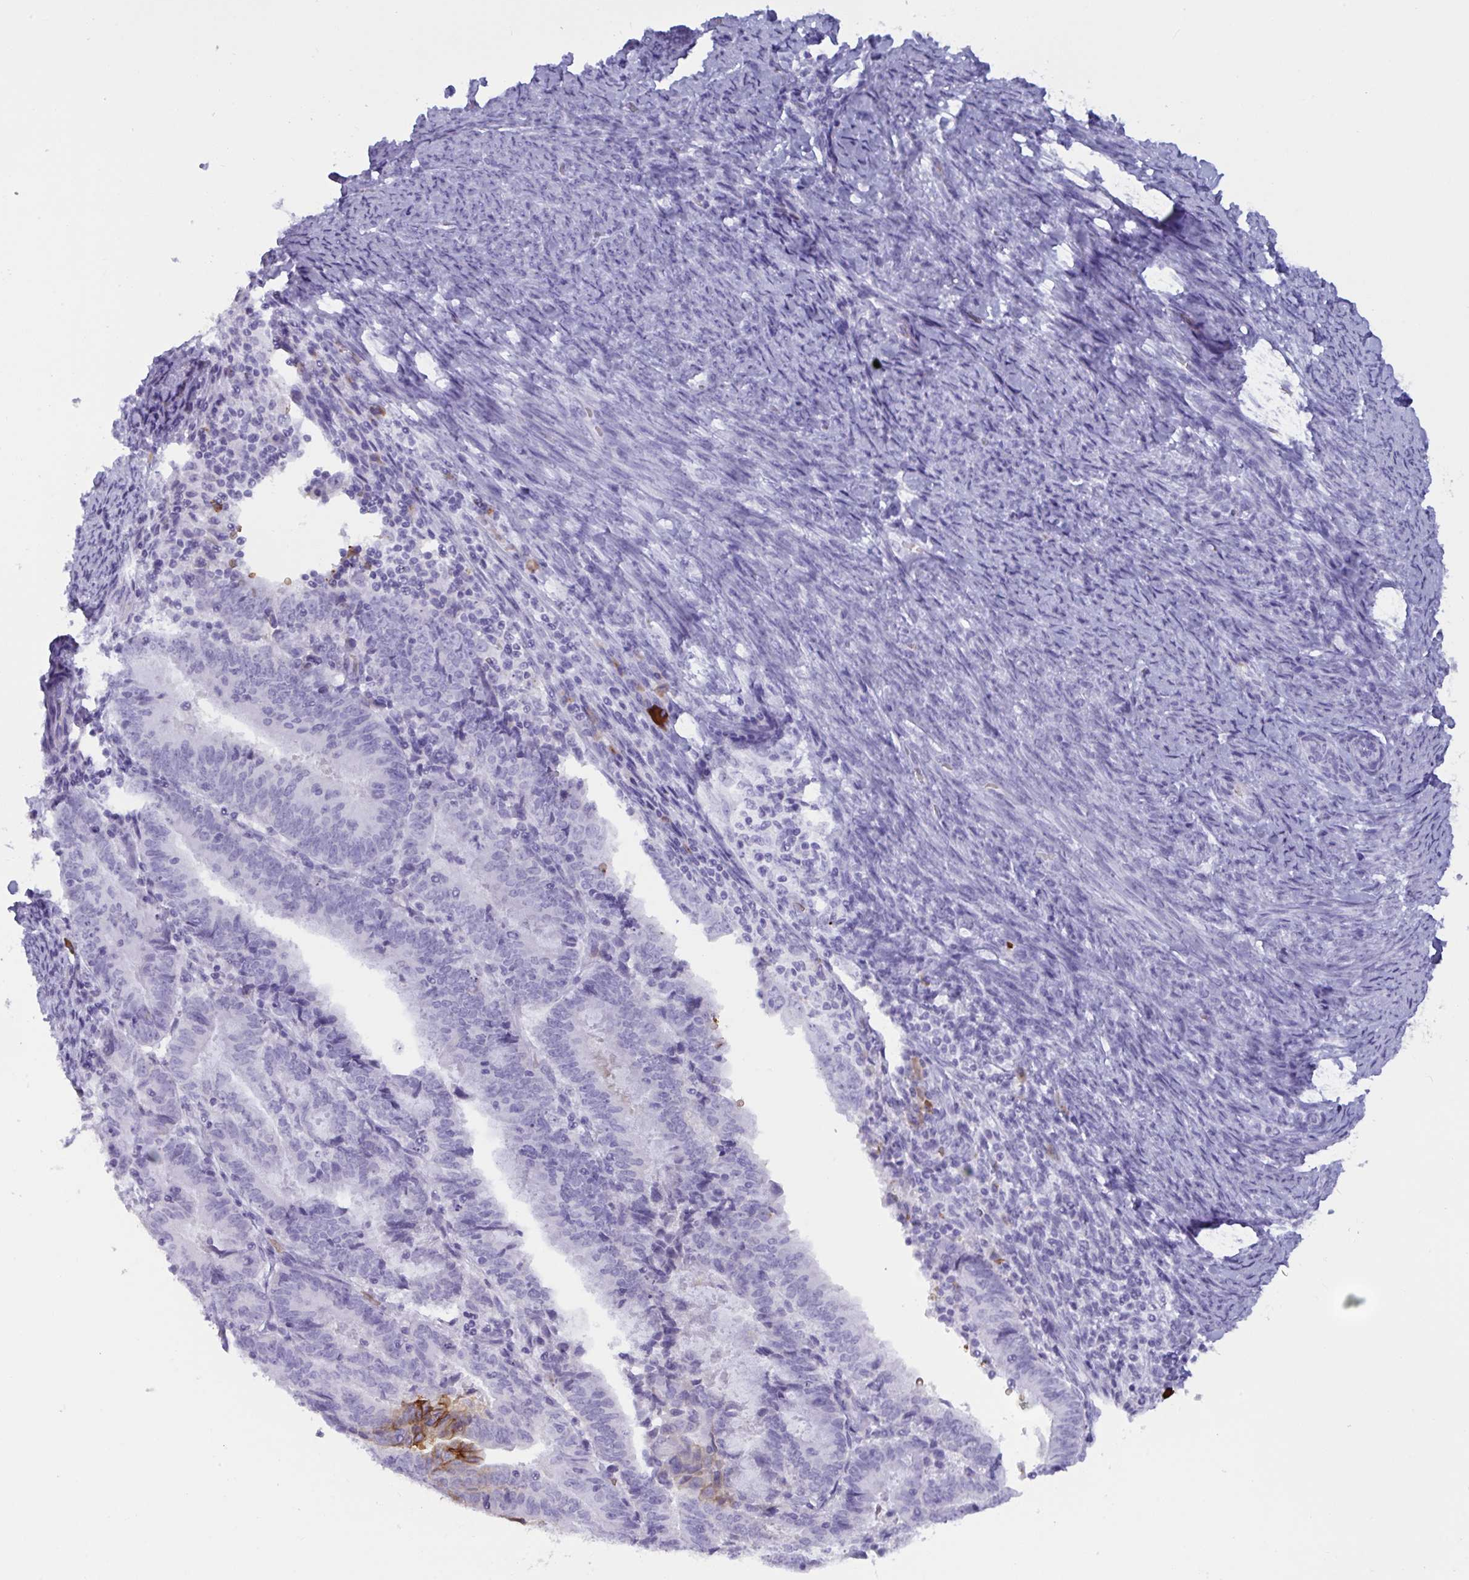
{"staining": {"intensity": "negative", "quantity": "none", "location": "none"}, "tissue": "endometrial cancer", "cell_type": "Tumor cells", "image_type": "cancer", "snomed": [{"axis": "morphology", "description": "Adenocarcinoma, NOS"}, {"axis": "topography", "description": "Endometrium"}], "caption": "Immunohistochemistry (IHC) of human adenocarcinoma (endometrial) exhibits no positivity in tumor cells.", "gene": "SLC2A1", "patient": {"sex": "female", "age": 70}}